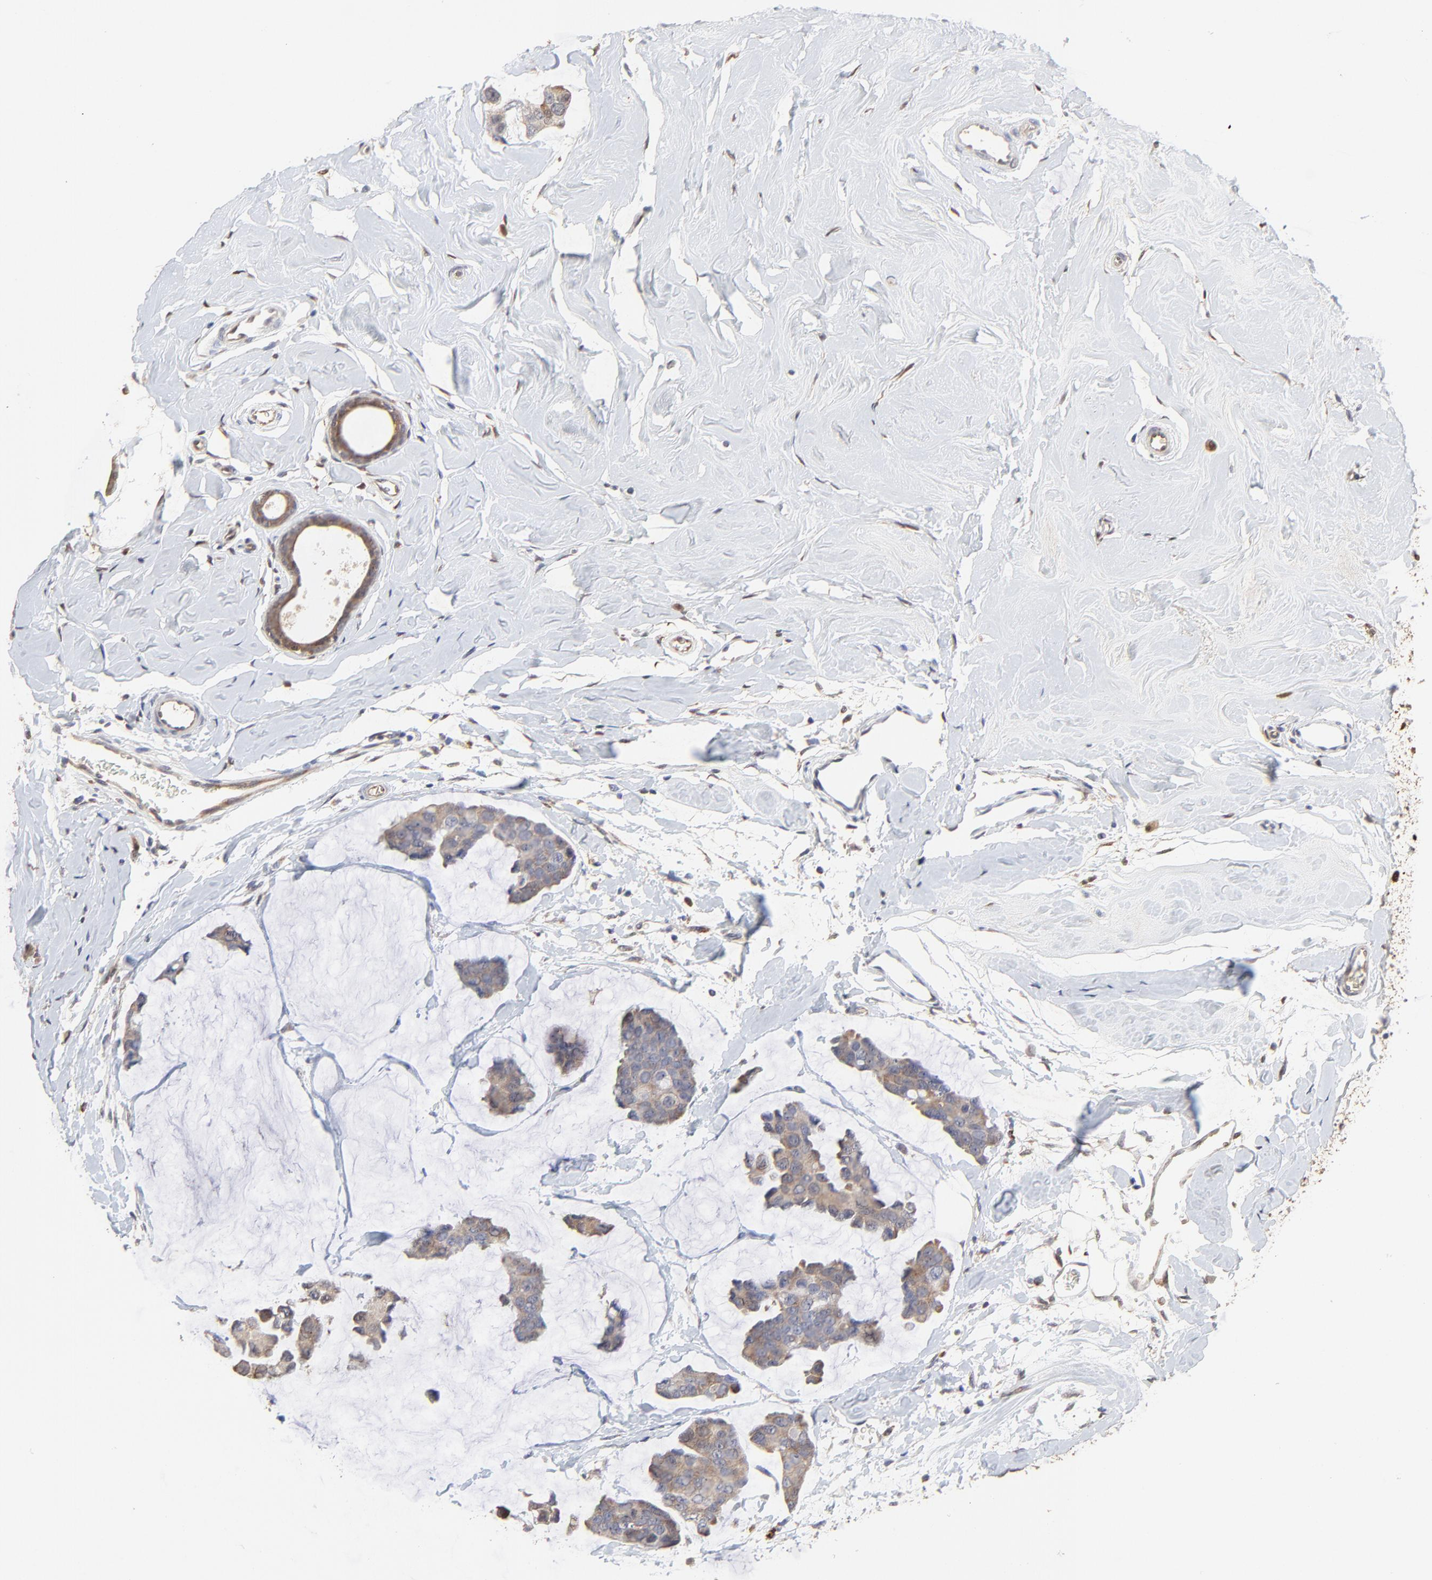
{"staining": {"intensity": "moderate", "quantity": ">75%", "location": "cytoplasmic/membranous"}, "tissue": "breast cancer", "cell_type": "Tumor cells", "image_type": "cancer", "snomed": [{"axis": "morphology", "description": "Normal tissue, NOS"}, {"axis": "morphology", "description": "Duct carcinoma"}, {"axis": "topography", "description": "Breast"}], "caption": "Breast intraductal carcinoma stained with IHC demonstrates moderate cytoplasmic/membranous staining in about >75% of tumor cells.", "gene": "LGALS3", "patient": {"sex": "female", "age": 50}}